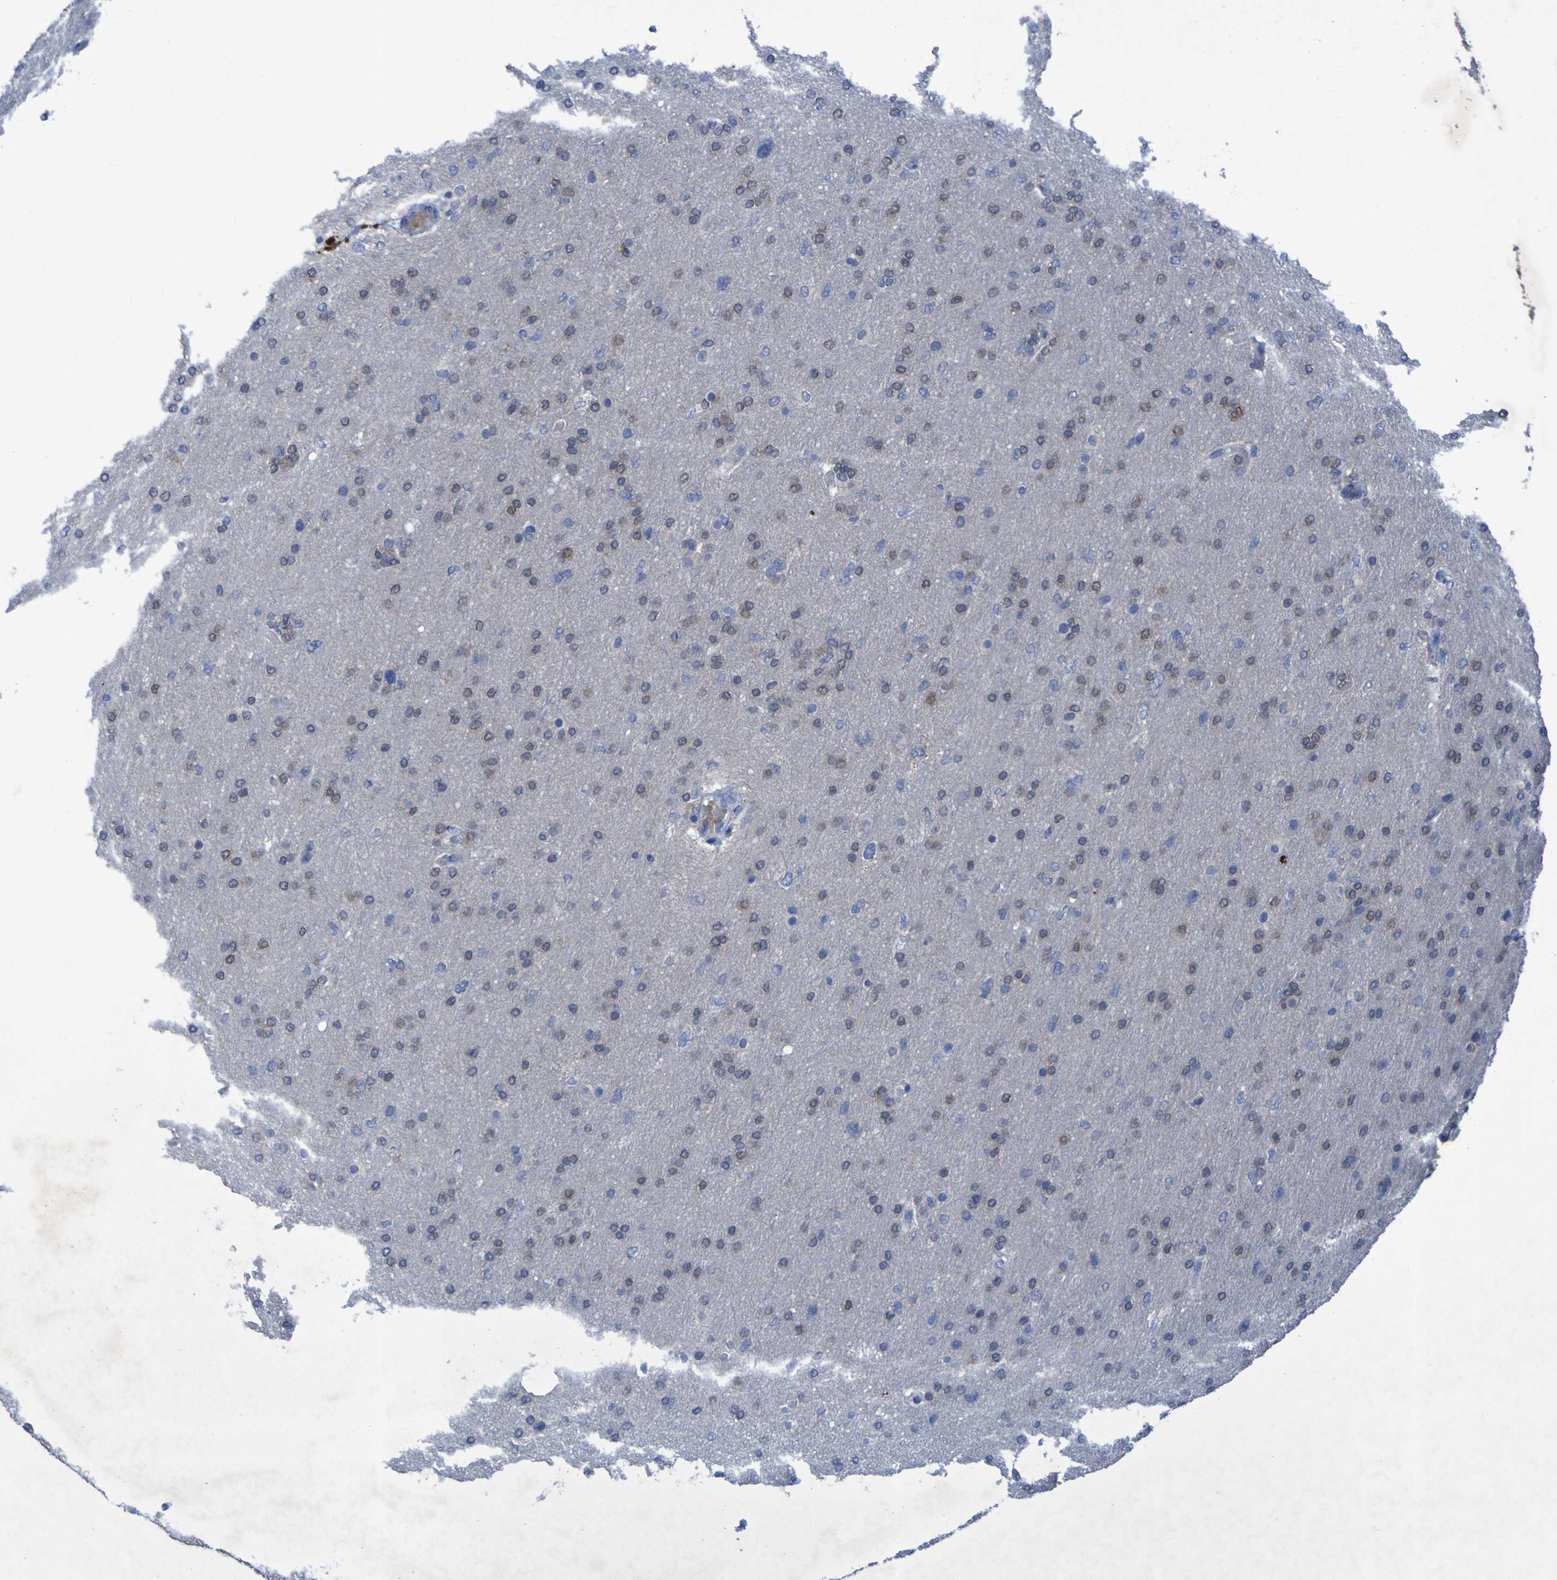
{"staining": {"intensity": "weak", "quantity": ">75%", "location": "nuclear"}, "tissue": "glioma", "cell_type": "Tumor cells", "image_type": "cancer", "snomed": [{"axis": "morphology", "description": "Glioma, malignant, High grade"}, {"axis": "topography", "description": "Cerebral cortex"}], "caption": "IHC (DAB) staining of malignant high-grade glioma shows weak nuclear protein staining in approximately >75% of tumor cells. (Brightfield microscopy of DAB IHC at high magnification).", "gene": "SGK2", "patient": {"sex": "female", "age": 36}}